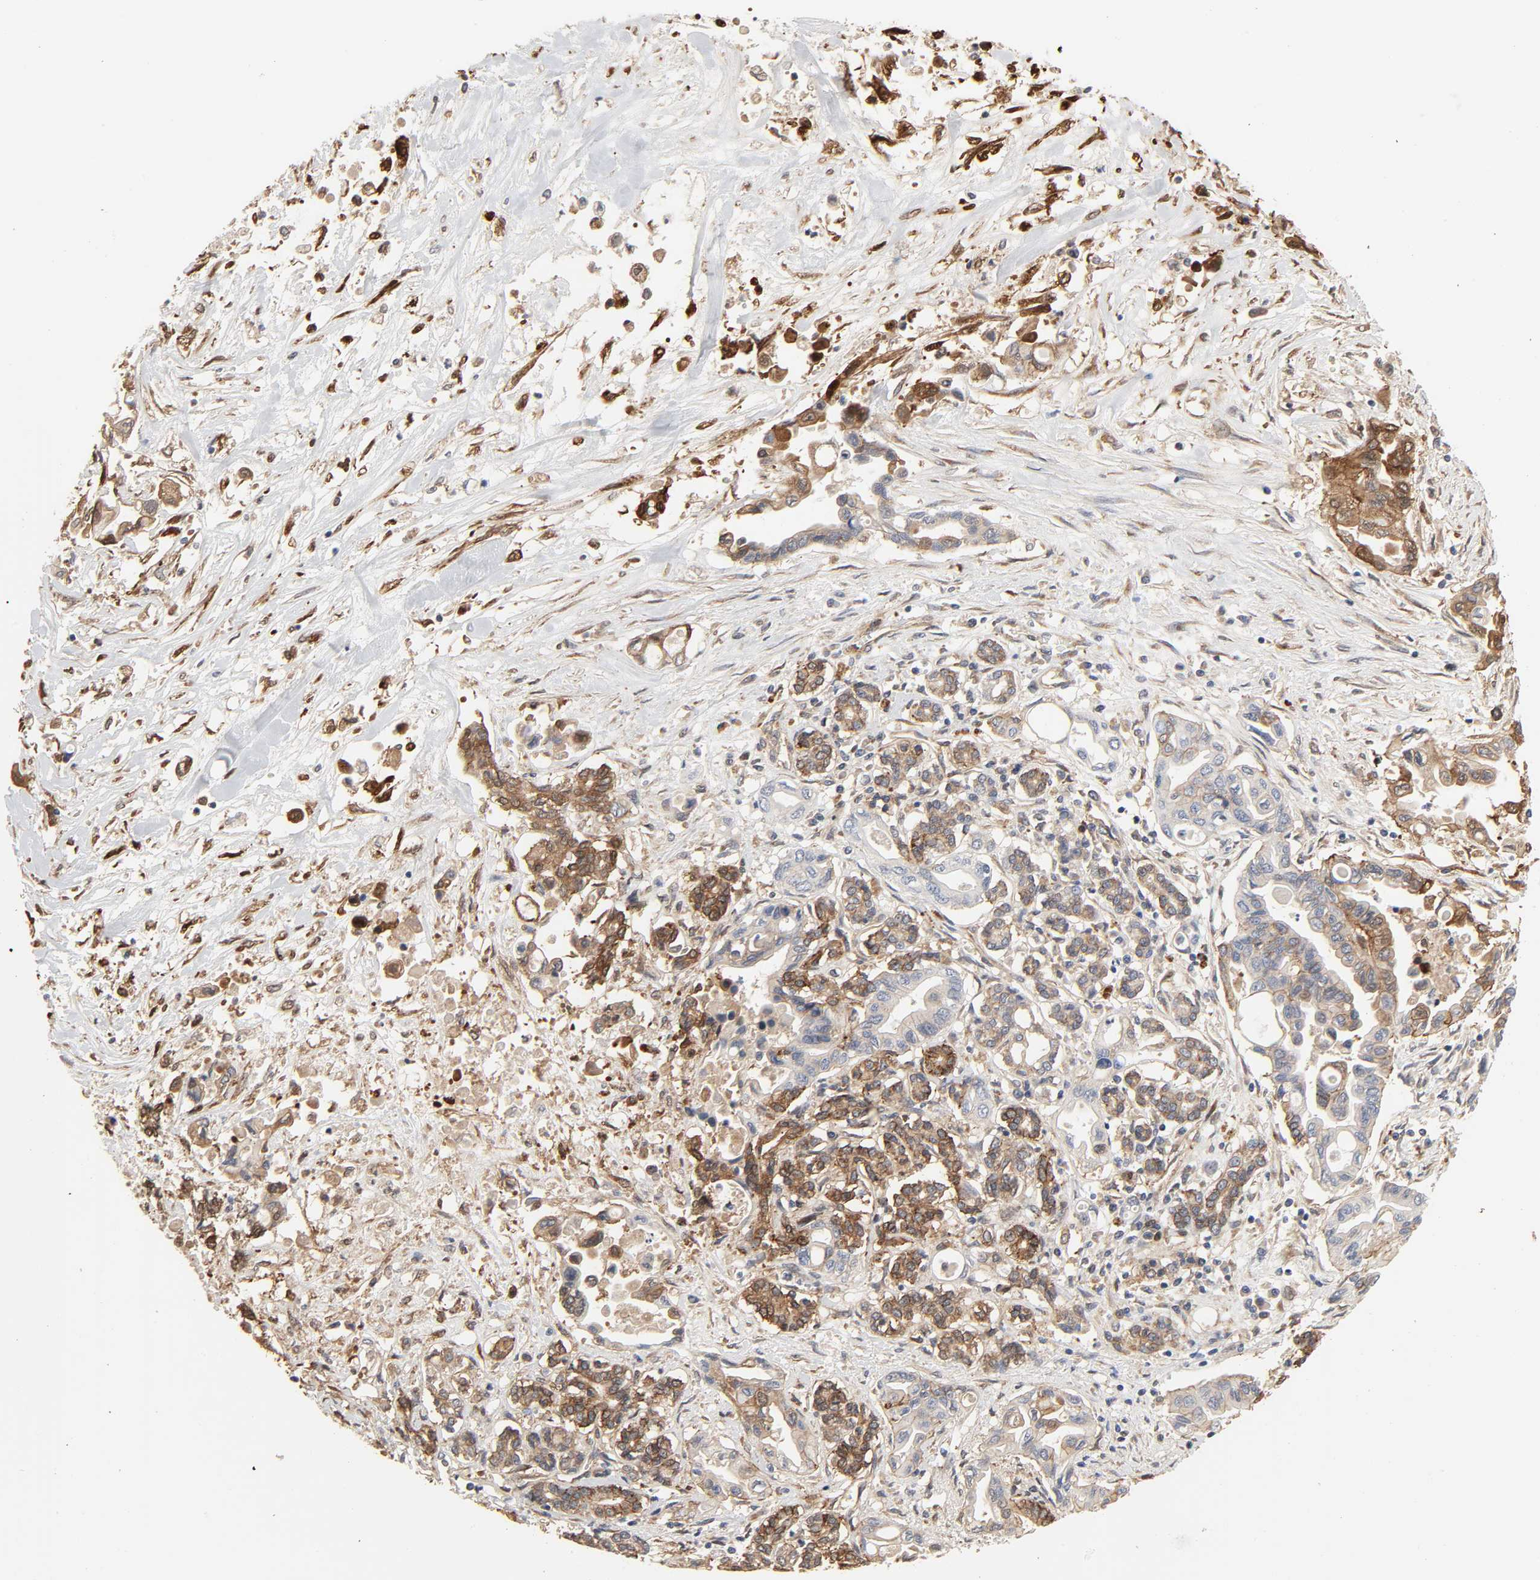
{"staining": {"intensity": "moderate", "quantity": "25%-75%", "location": "cytoplasmic/membranous"}, "tissue": "pancreatic cancer", "cell_type": "Tumor cells", "image_type": "cancer", "snomed": [{"axis": "morphology", "description": "Adenocarcinoma, NOS"}, {"axis": "topography", "description": "Pancreas"}], "caption": "Human pancreatic adenocarcinoma stained with a brown dye demonstrates moderate cytoplasmic/membranous positive staining in approximately 25%-75% of tumor cells.", "gene": "NDRG2", "patient": {"sex": "female", "age": 57}}